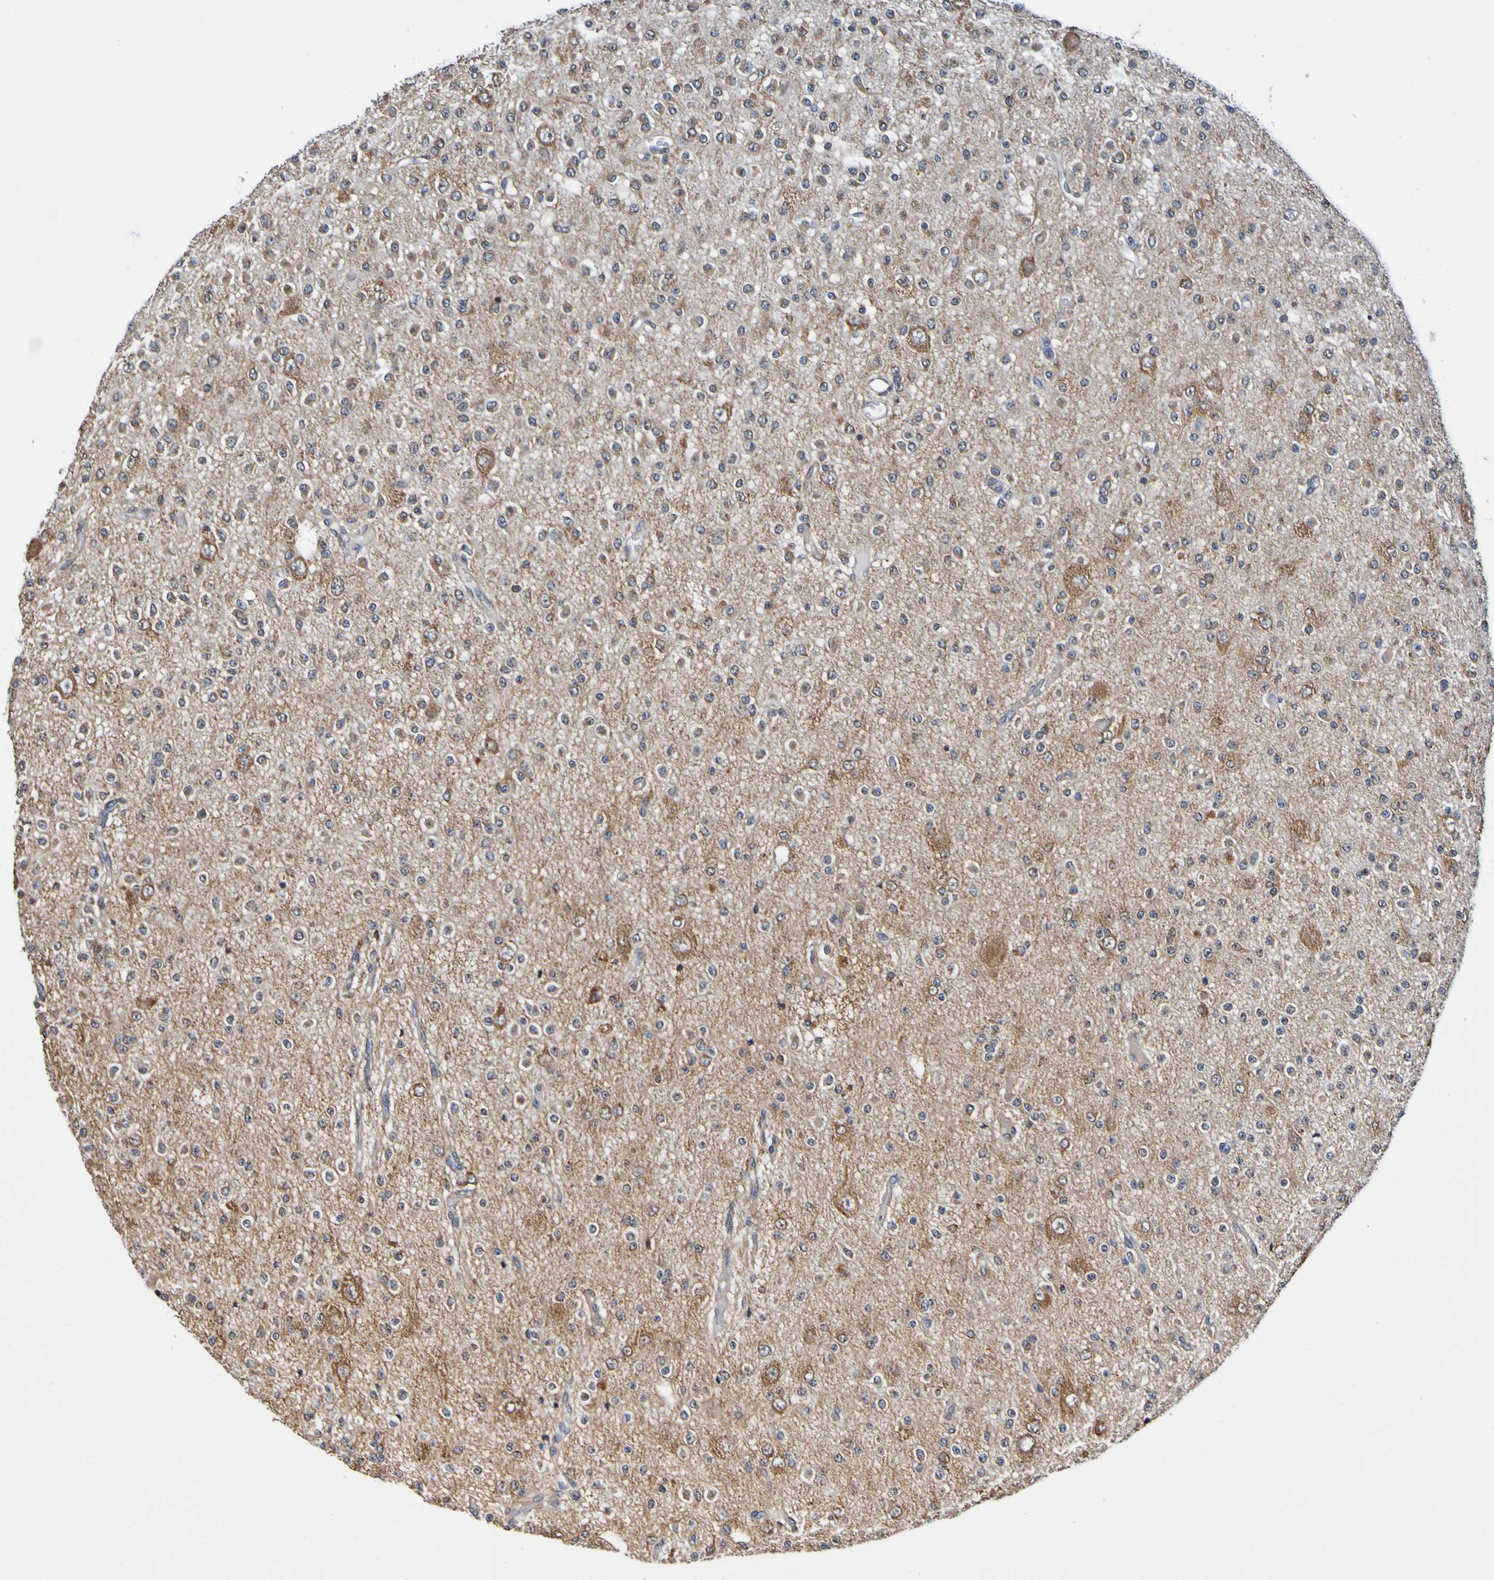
{"staining": {"intensity": "moderate", "quantity": "25%-75%", "location": "cytoplasmic/membranous"}, "tissue": "glioma", "cell_type": "Tumor cells", "image_type": "cancer", "snomed": [{"axis": "morphology", "description": "Glioma, malignant, Low grade"}, {"axis": "topography", "description": "Brain"}], "caption": "Immunohistochemistry (IHC) (DAB (3,3'-diaminobenzidine)) staining of glioma demonstrates moderate cytoplasmic/membranous protein staining in approximately 25%-75% of tumor cells. (DAB IHC with brightfield microscopy, high magnification).", "gene": "AXIN1", "patient": {"sex": "male", "age": 38}}